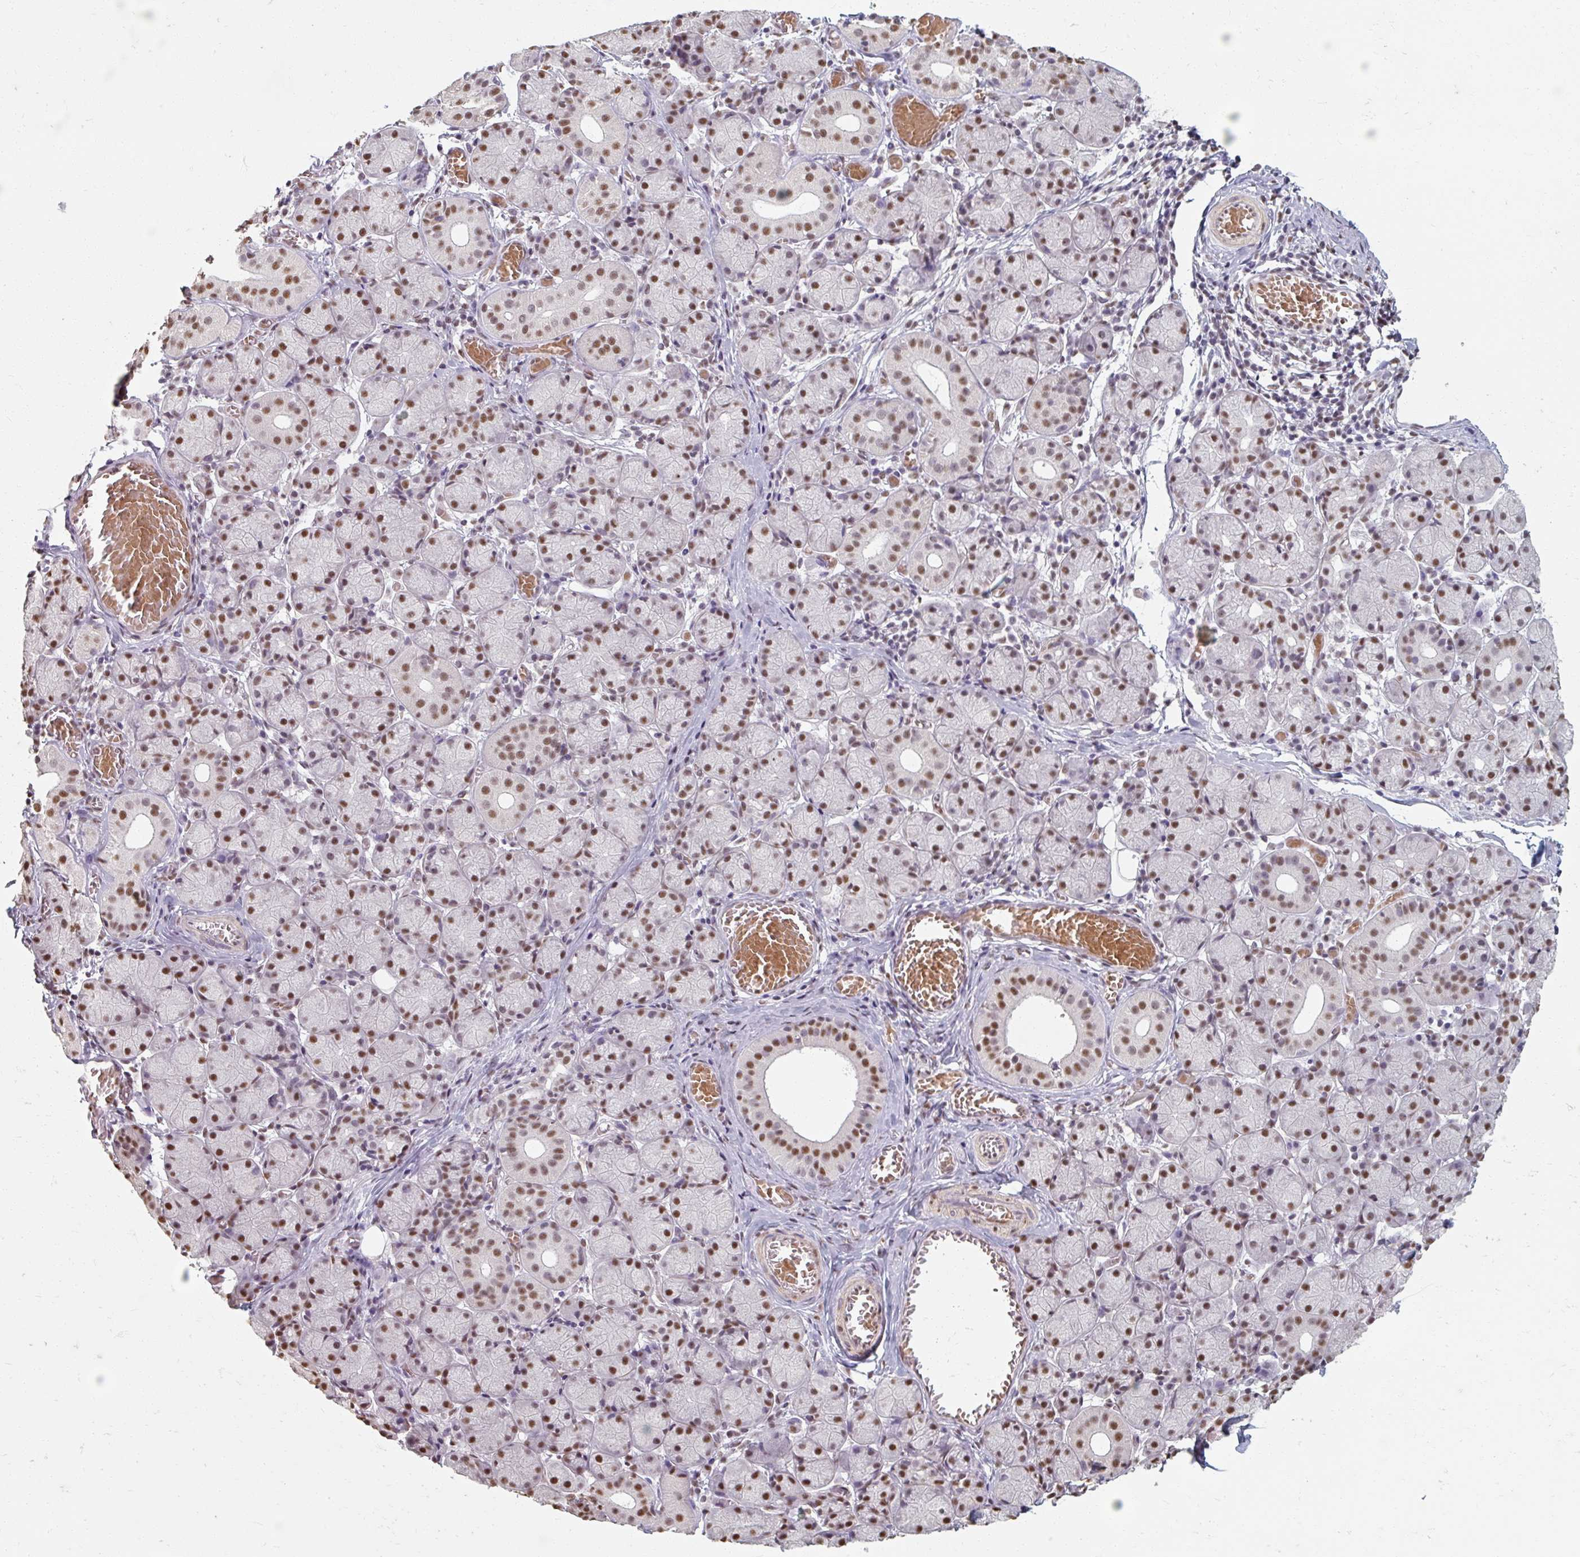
{"staining": {"intensity": "moderate", "quantity": "25%-75%", "location": "nuclear"}, "tissue": "salivary gland", "cell_type": "Glandular cells", "image_type": "normal", "snomed": [{"axis": "morphology", "description": "Normal tissue, NOS"}, {"axis": "topography", "description": "Salivary gland"}], "caption": "Protein staining of benign salivary gland demonstrates moderate nuclear positivity in about 25%-75% of glandular cells.", "gene": "ENSG00000291316", "patient": {"sex": "female", "age": 24}}